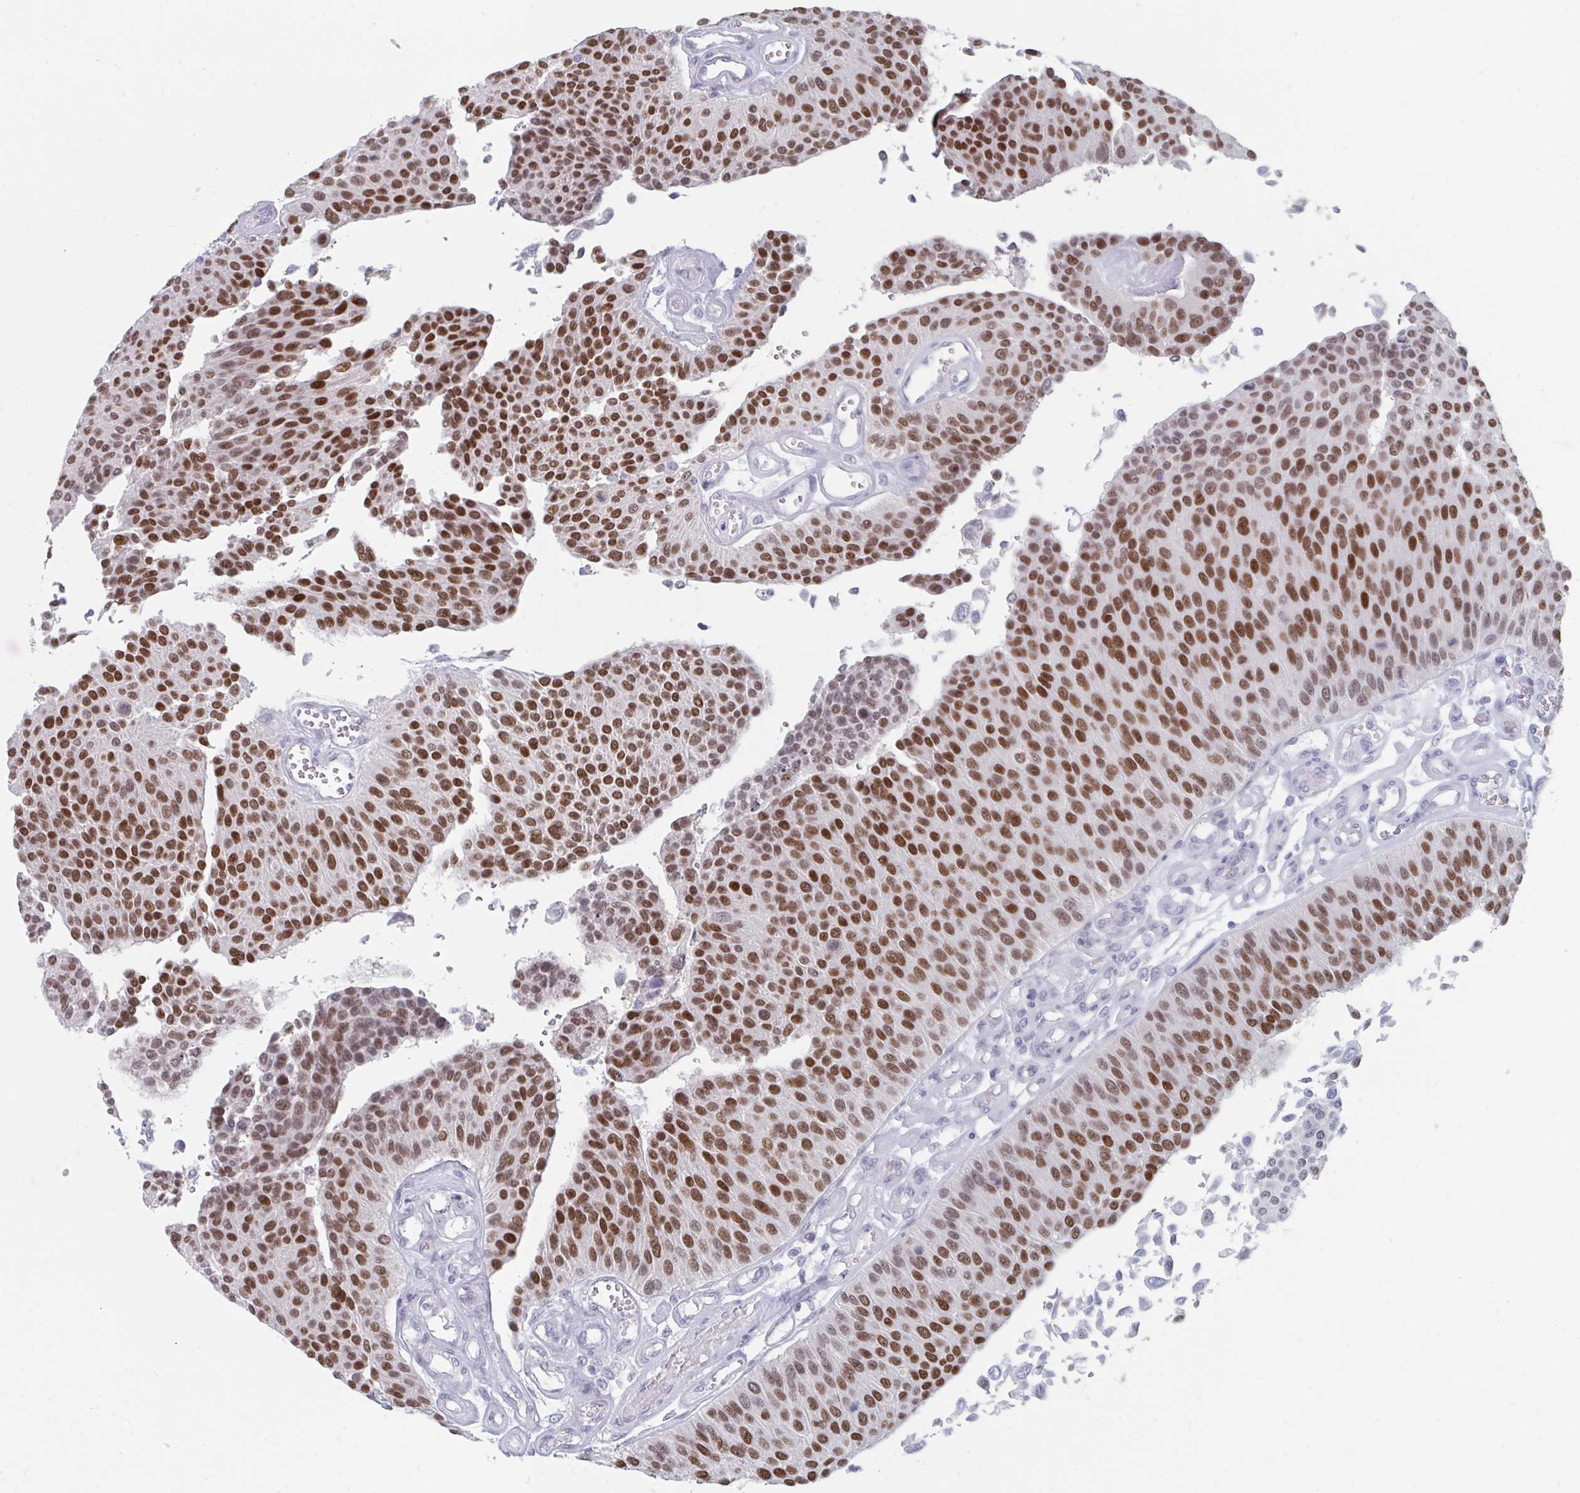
{"staining": {"intensity": "strong", "quantity": ">75%", "location": "nuclear"}, "tissue": "urothelial cancer", "cell_type": "Tumor cells", "image_type": "cancer", "snomed": [{"axis": "morphology", "description": "Urothelial carcinoma, NOS"}, {"axis": "topography", "description": "Urinary bladder"}], "caption": "DAB (3,3'-diaminobenzidine) immunohistochemical staining of human transitional cell carcinoma reveals strong nuclear protein expression in approximately >75% of tumor cells.", "gene": "FOXA1", "patient": {"sex": "male", "age": 55}}